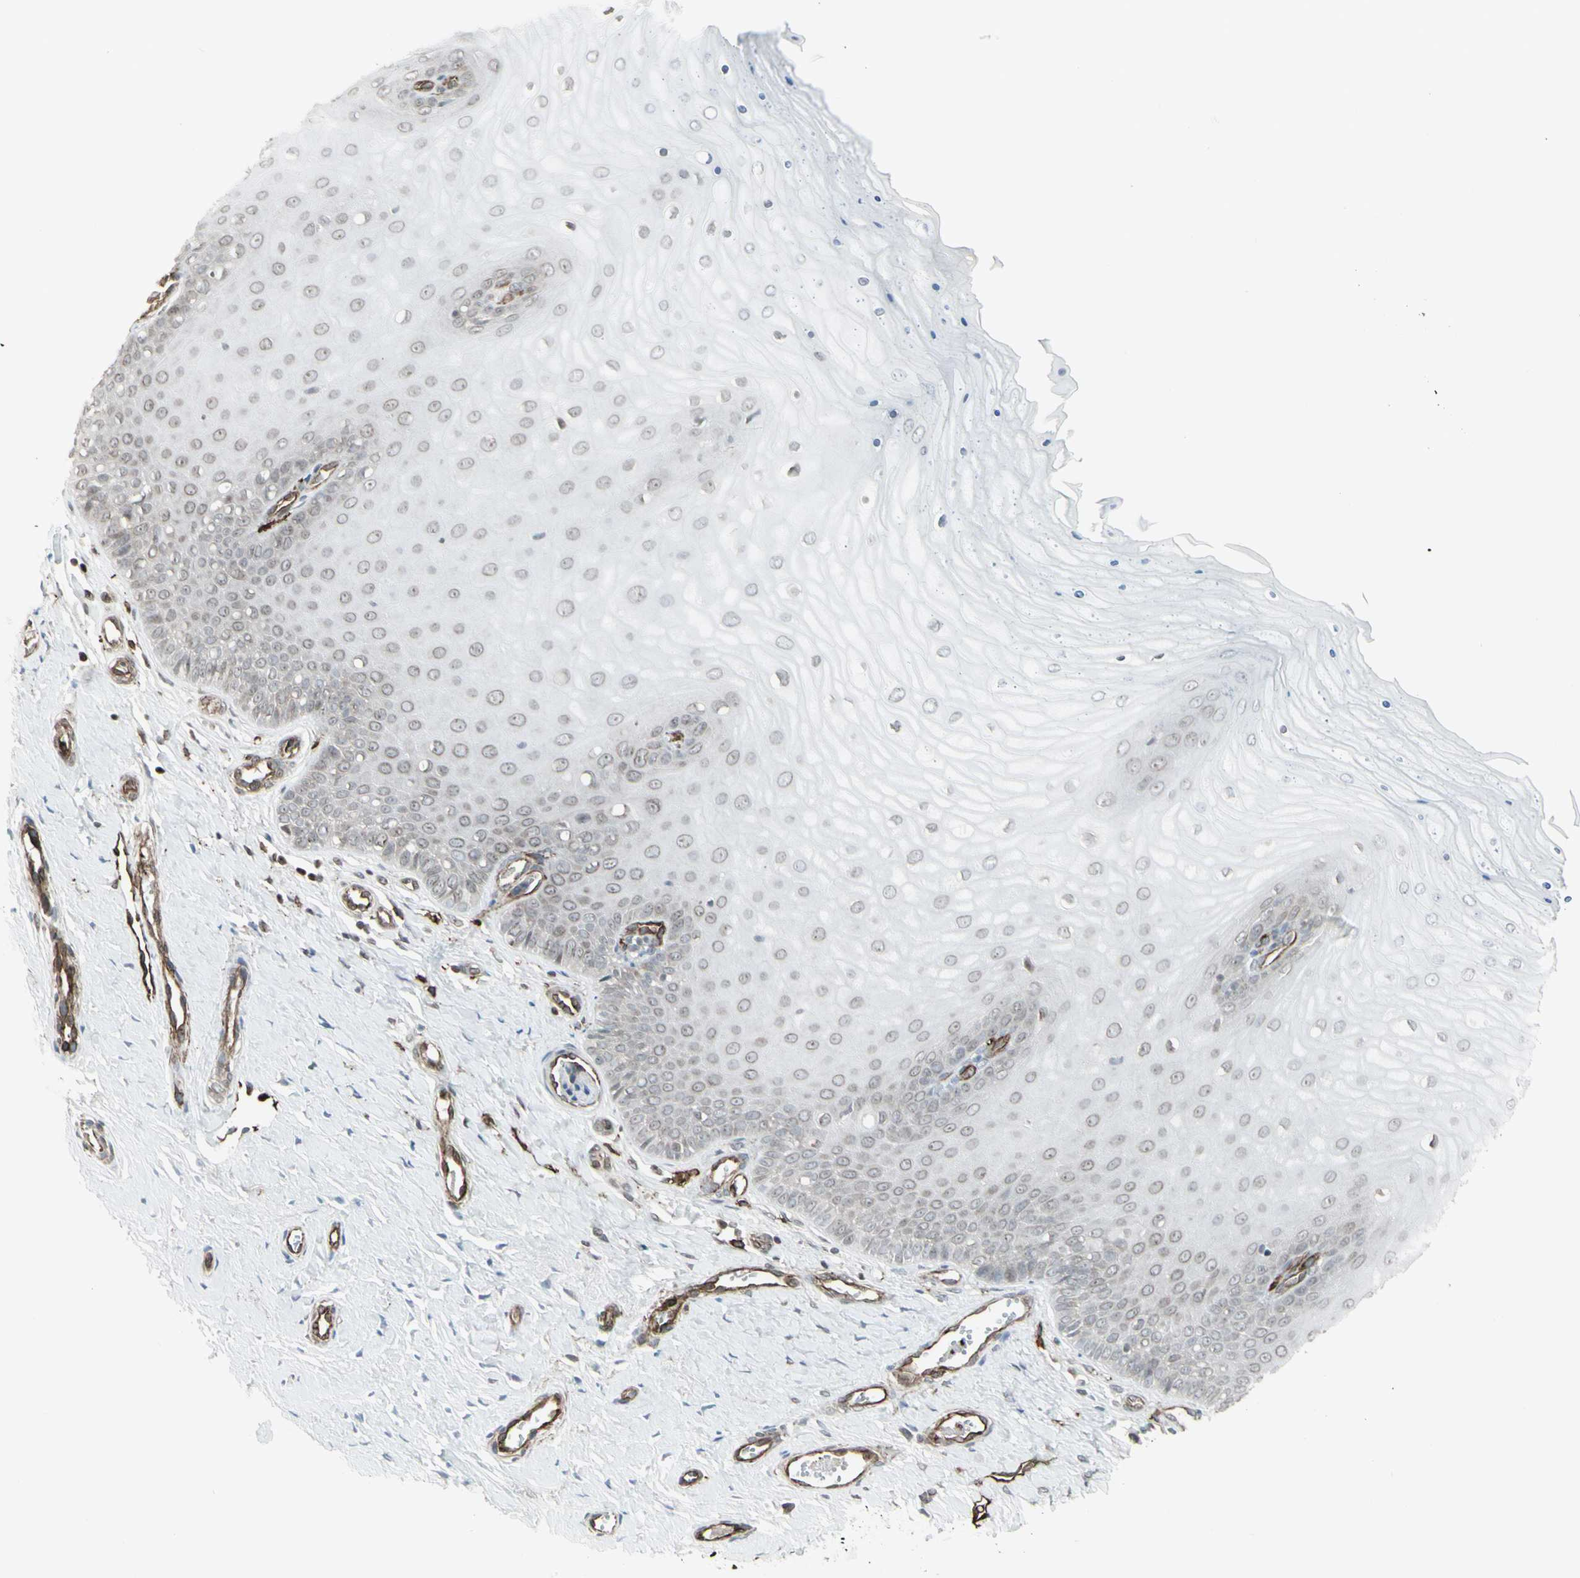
{"staining": {"intensity": "moderate", "quantity": ">75%", "location": "nuclear"}, "tissue": "cervix", "cell_type": "Glandular cells", "image_type": "normal", "snomed": [{"axis": "morphology", "description": "Normal tissue, NOS"}, {"axis": "topography", "description": "Cervix"}], "caption": "Benign cervix reveals moderate nuclear expression in about >75% of glandular cells.", "gene": "DTX3L", "patient": {"sex": "female", "age": 55}}